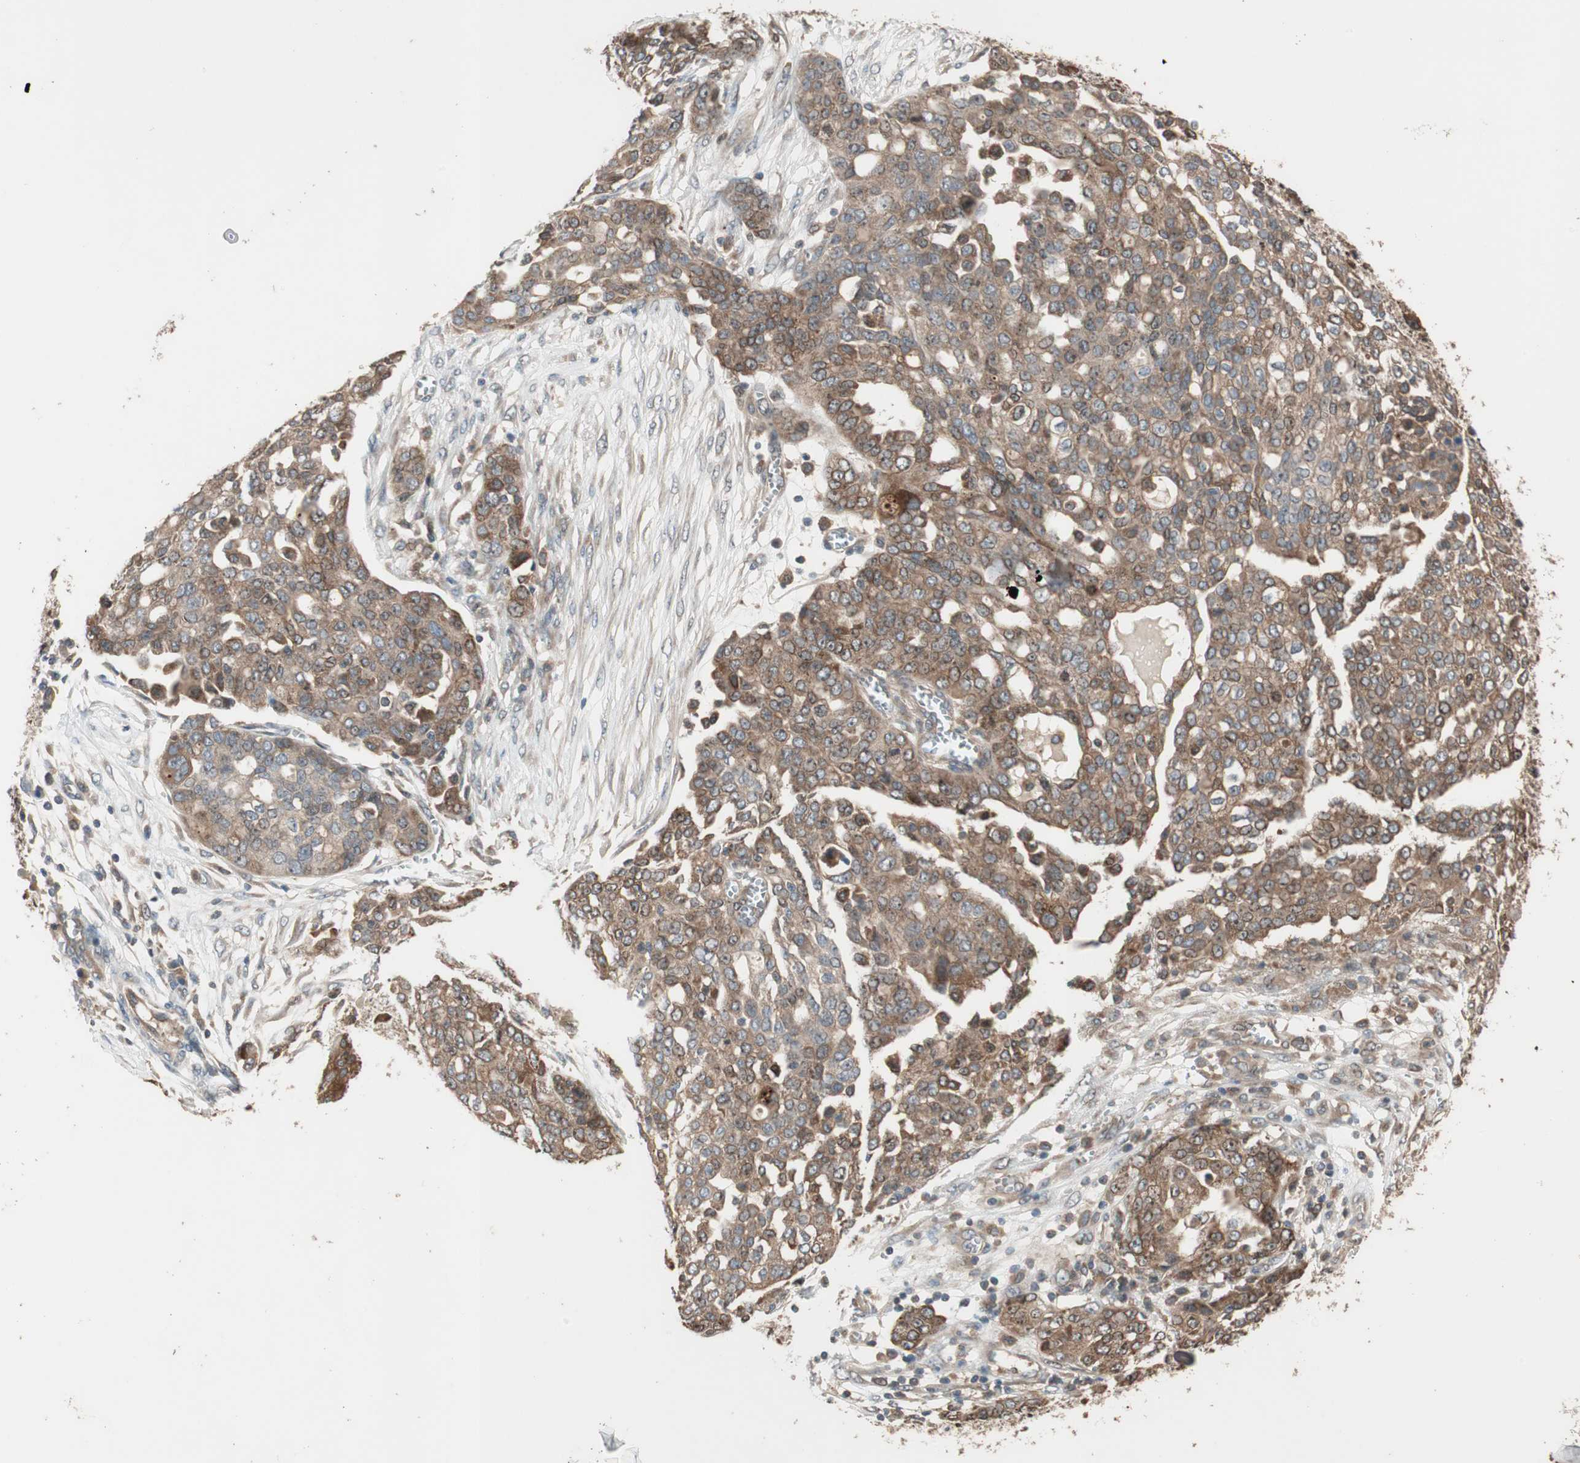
{"staining": {"intensity": "moderate", "quantity": ">75%", "location": "cytoplasmic/membranous"}, "tissue": "ovarian cancer", "cell_type": "Tumor cells", "image_type": "cancer", "snomed": [{"axis": "morphology", "description": "Cystadenocarcinoma, serous, NOS"}, {"axis": "topography", "description": "Soft tissue"}, {"axis": "topography", "description": "Ovary"}], "caption": "Ovarian cancer was stained to show a protein in brown. There is medium levels of moderate cytoplasmic/membranous positivity in about >75% of tumor cells.", "gene": "ATP6AP2", "patient": {"sex": "female", "age": 57}}